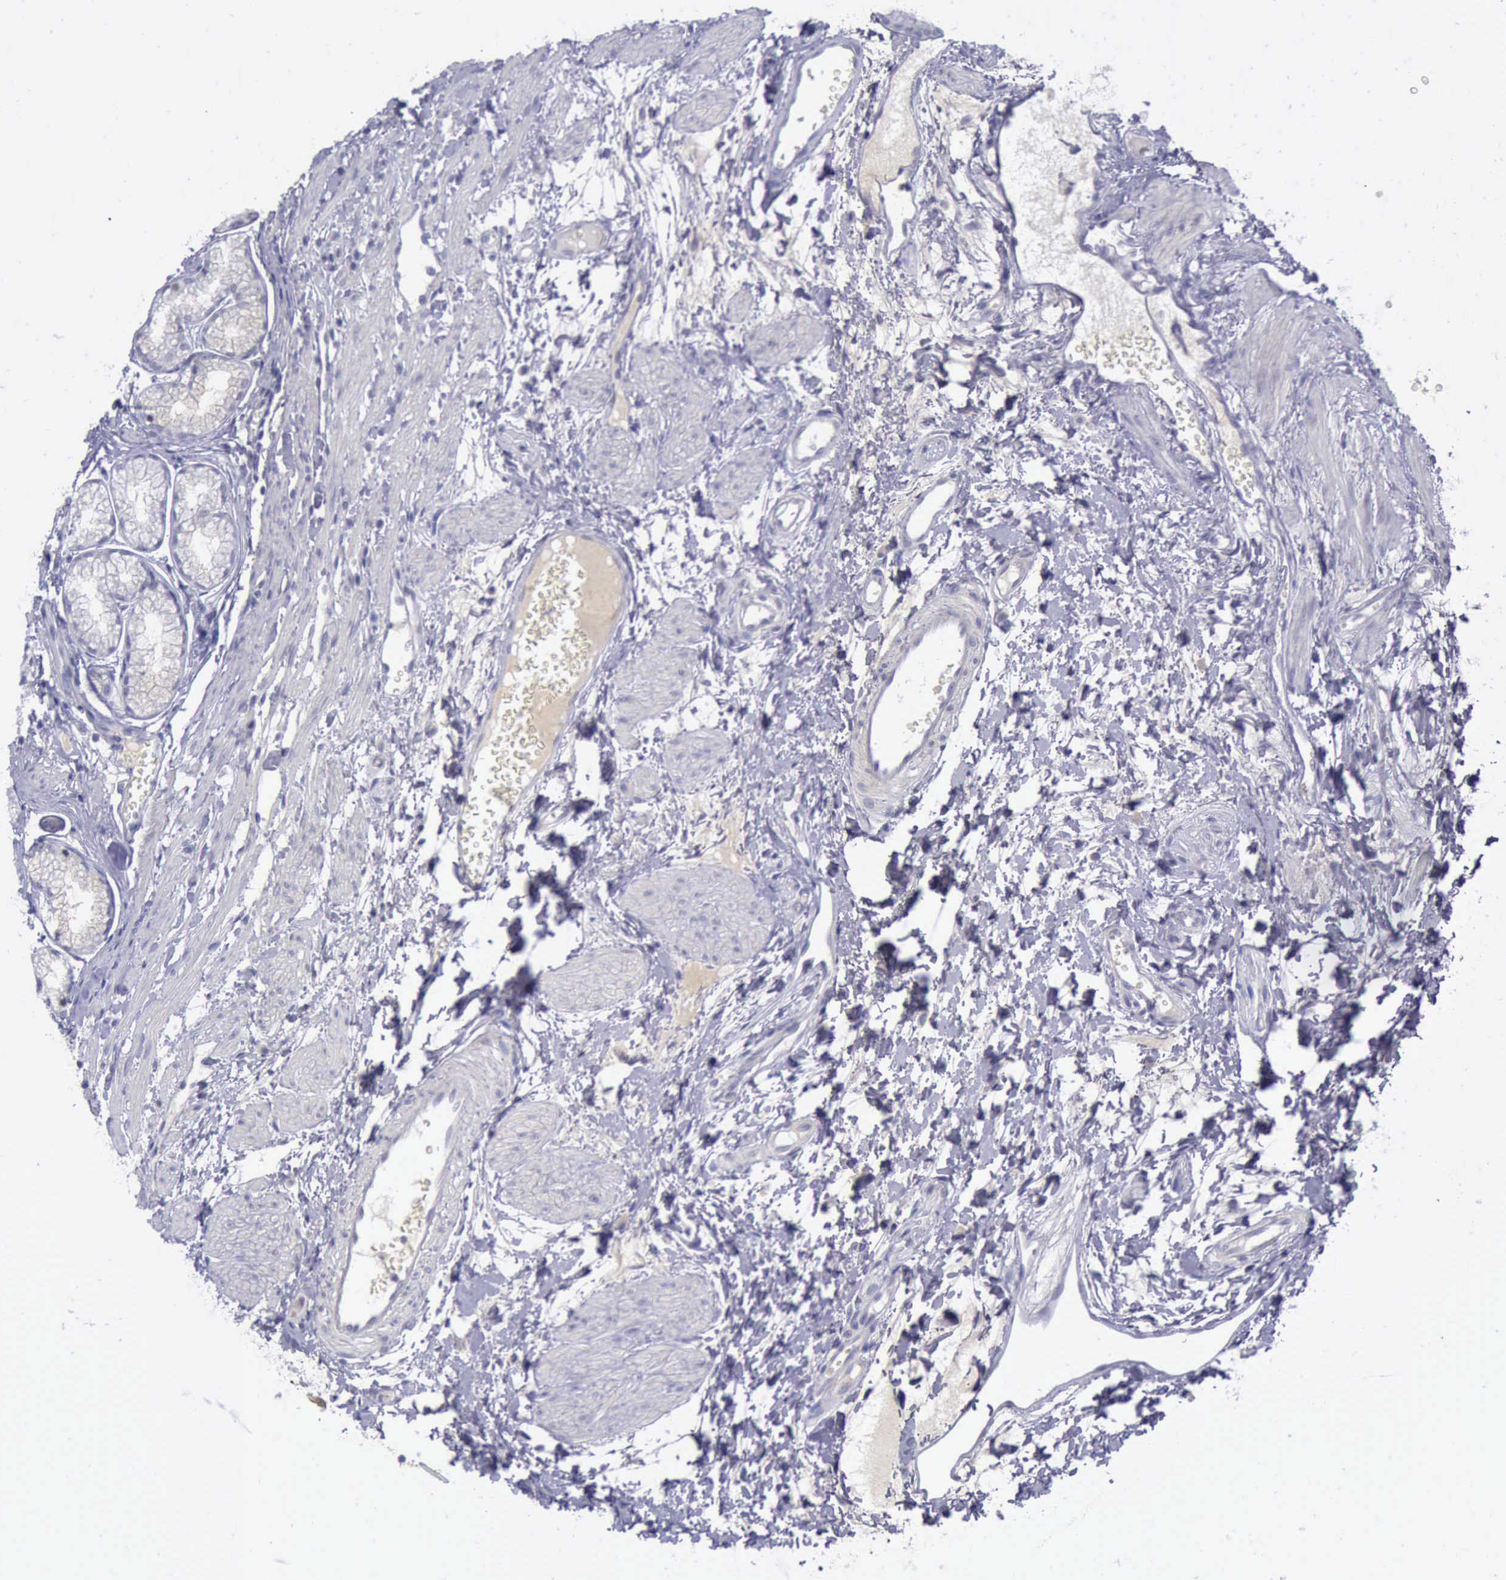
{"staining": {"intensity": "negative", "quantity": "none", "location": "none"}, "tissue": "stomach", "cell_type": "Glandular cells", "image_type": "normal", "snomed": [{"axis": "morphology", "description": "Normal tissue, NOS"}, {"axis": "topography", "description": "Stomach"}], "caption": "IHC of normal stomach exhibits no staining in glandular cells. (DAB (3,3'-diaminobenzidine) IHC visualized using brightfield microscopy, high magnification).", "gene": "ARNT2", "patient": {"sex": "male", "age": 42}}